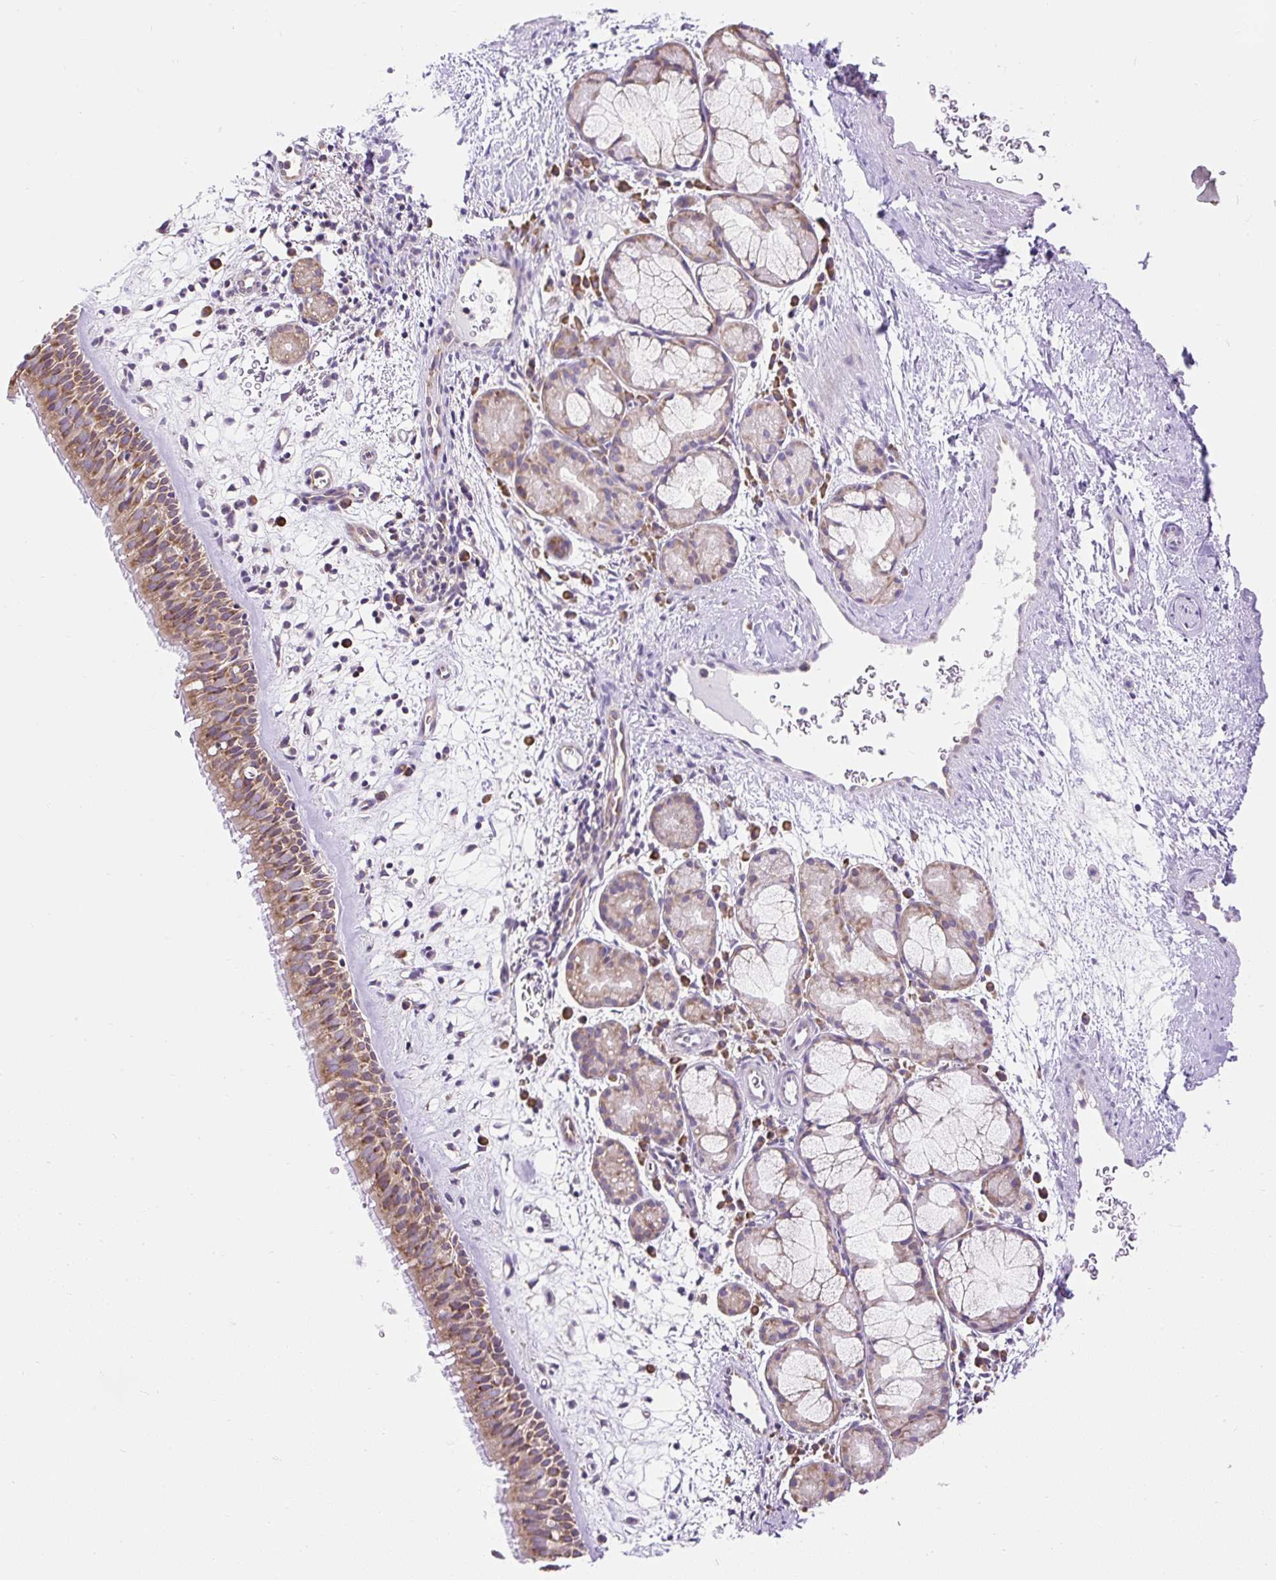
{"staining": {"intensity": "moderate", "quantity": ">75%", "location": "cytoplasmic/membranous"}, "tissue": "nasopharynx", "cell_type": "Respiratory epithelial cells", "image_type": "normal", "snomed": [{"axis": "morphology", "description": "Normal tissue, NOS"}, {"axis": "topography", "description": "Nasopharynx"}], "caption": "A high-resolution image shows IHC staining of normal nasopharynx, which demonstrates moderate cytoplasmic/membranous staining in approximately >75% of respiratory epithelial cells. The protein is shown in brown color, while the nuclei are stained blue.", "gene": "GPR45", "patient": {"sex": "male", "age": 65}}